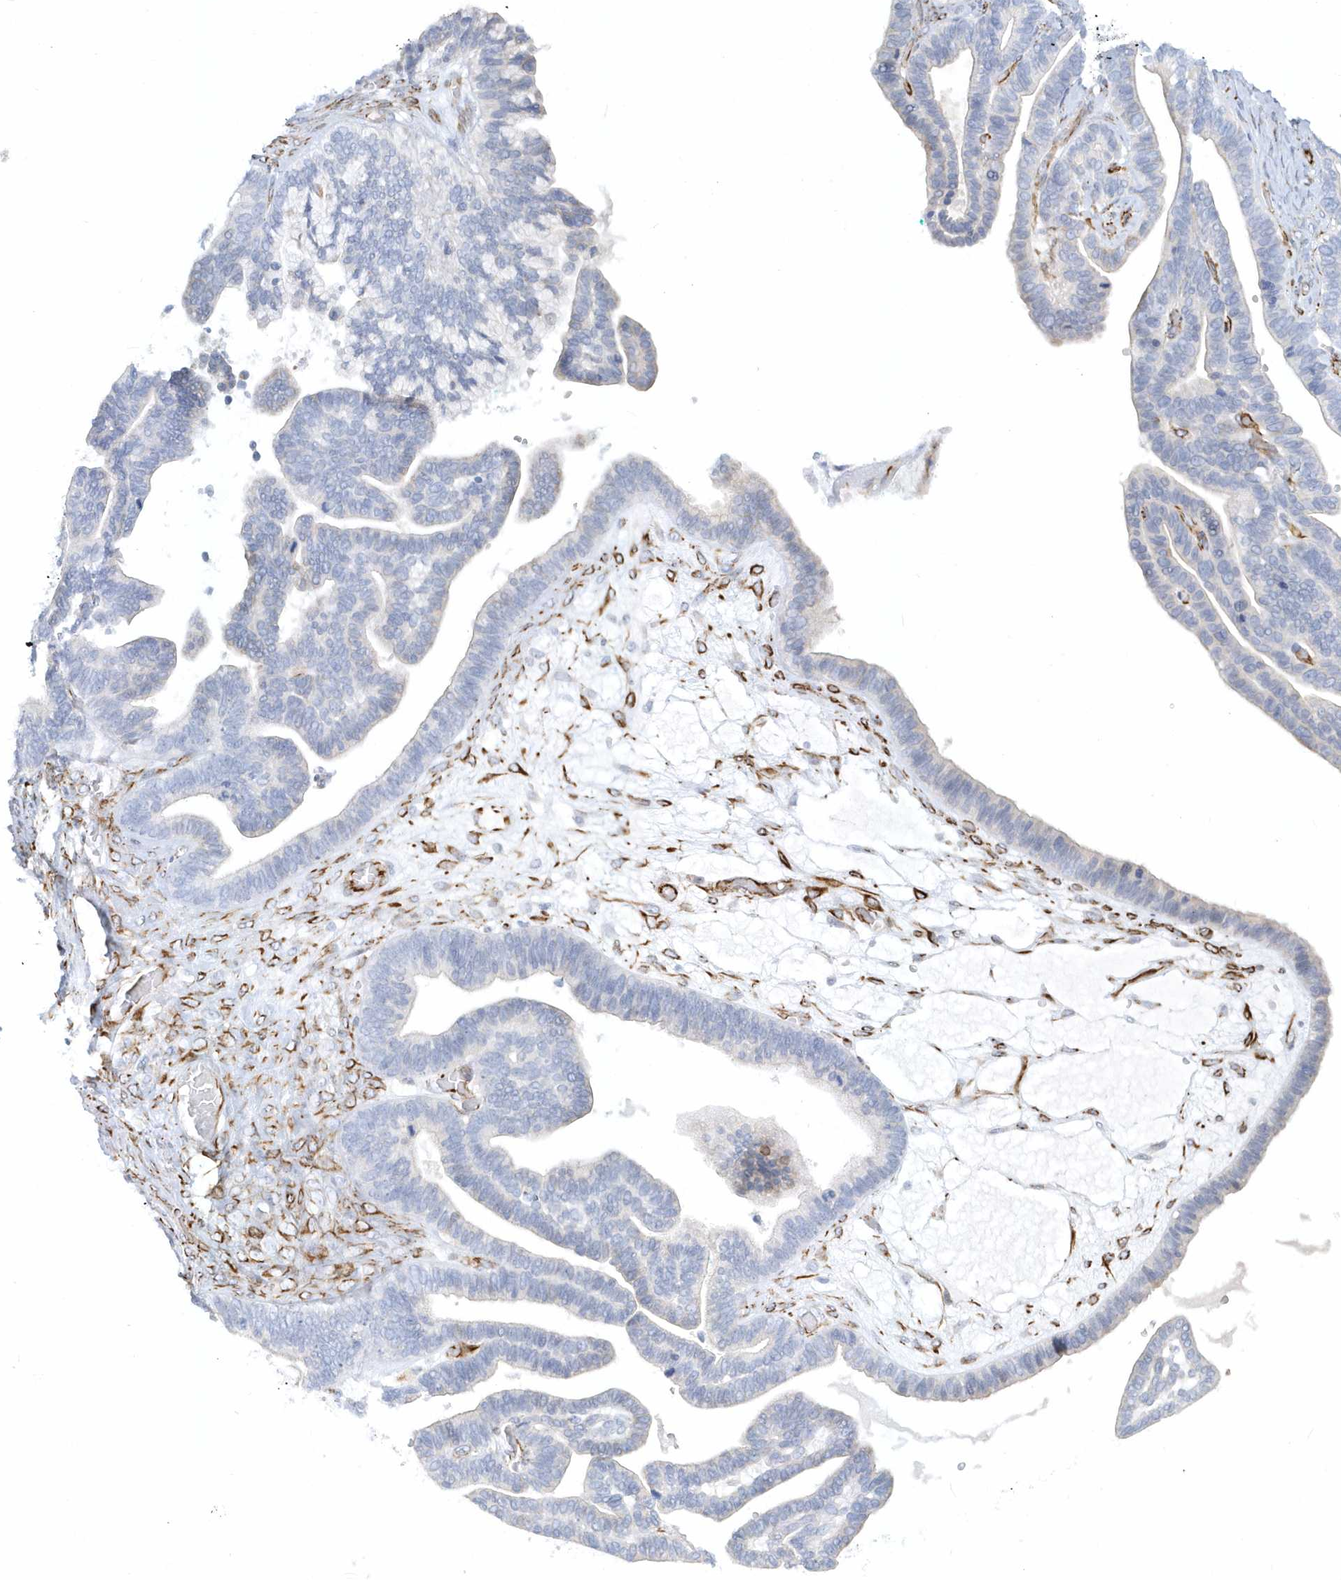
{"staining": {"intensity": "negative", "quantity": "none", "location": "none"}, "tissue": "ovarian cancer", "cell_type": "Tumor cells", "image_type": "cancer", "snomed": [{"axis": "morphology", "description": "Cystadenocarcinoma, serous, NOS"}, {"axis": "topography", "description": "Ovary"}], "caption": "This is a histopathology image of immunohistochemistry (IHC) staining of serous cystadenocarcinoma (ovarian), which shows no staining in tumor cells.", "gene": "PPIL6", "patient": {"sex": "female", "age": 56}}